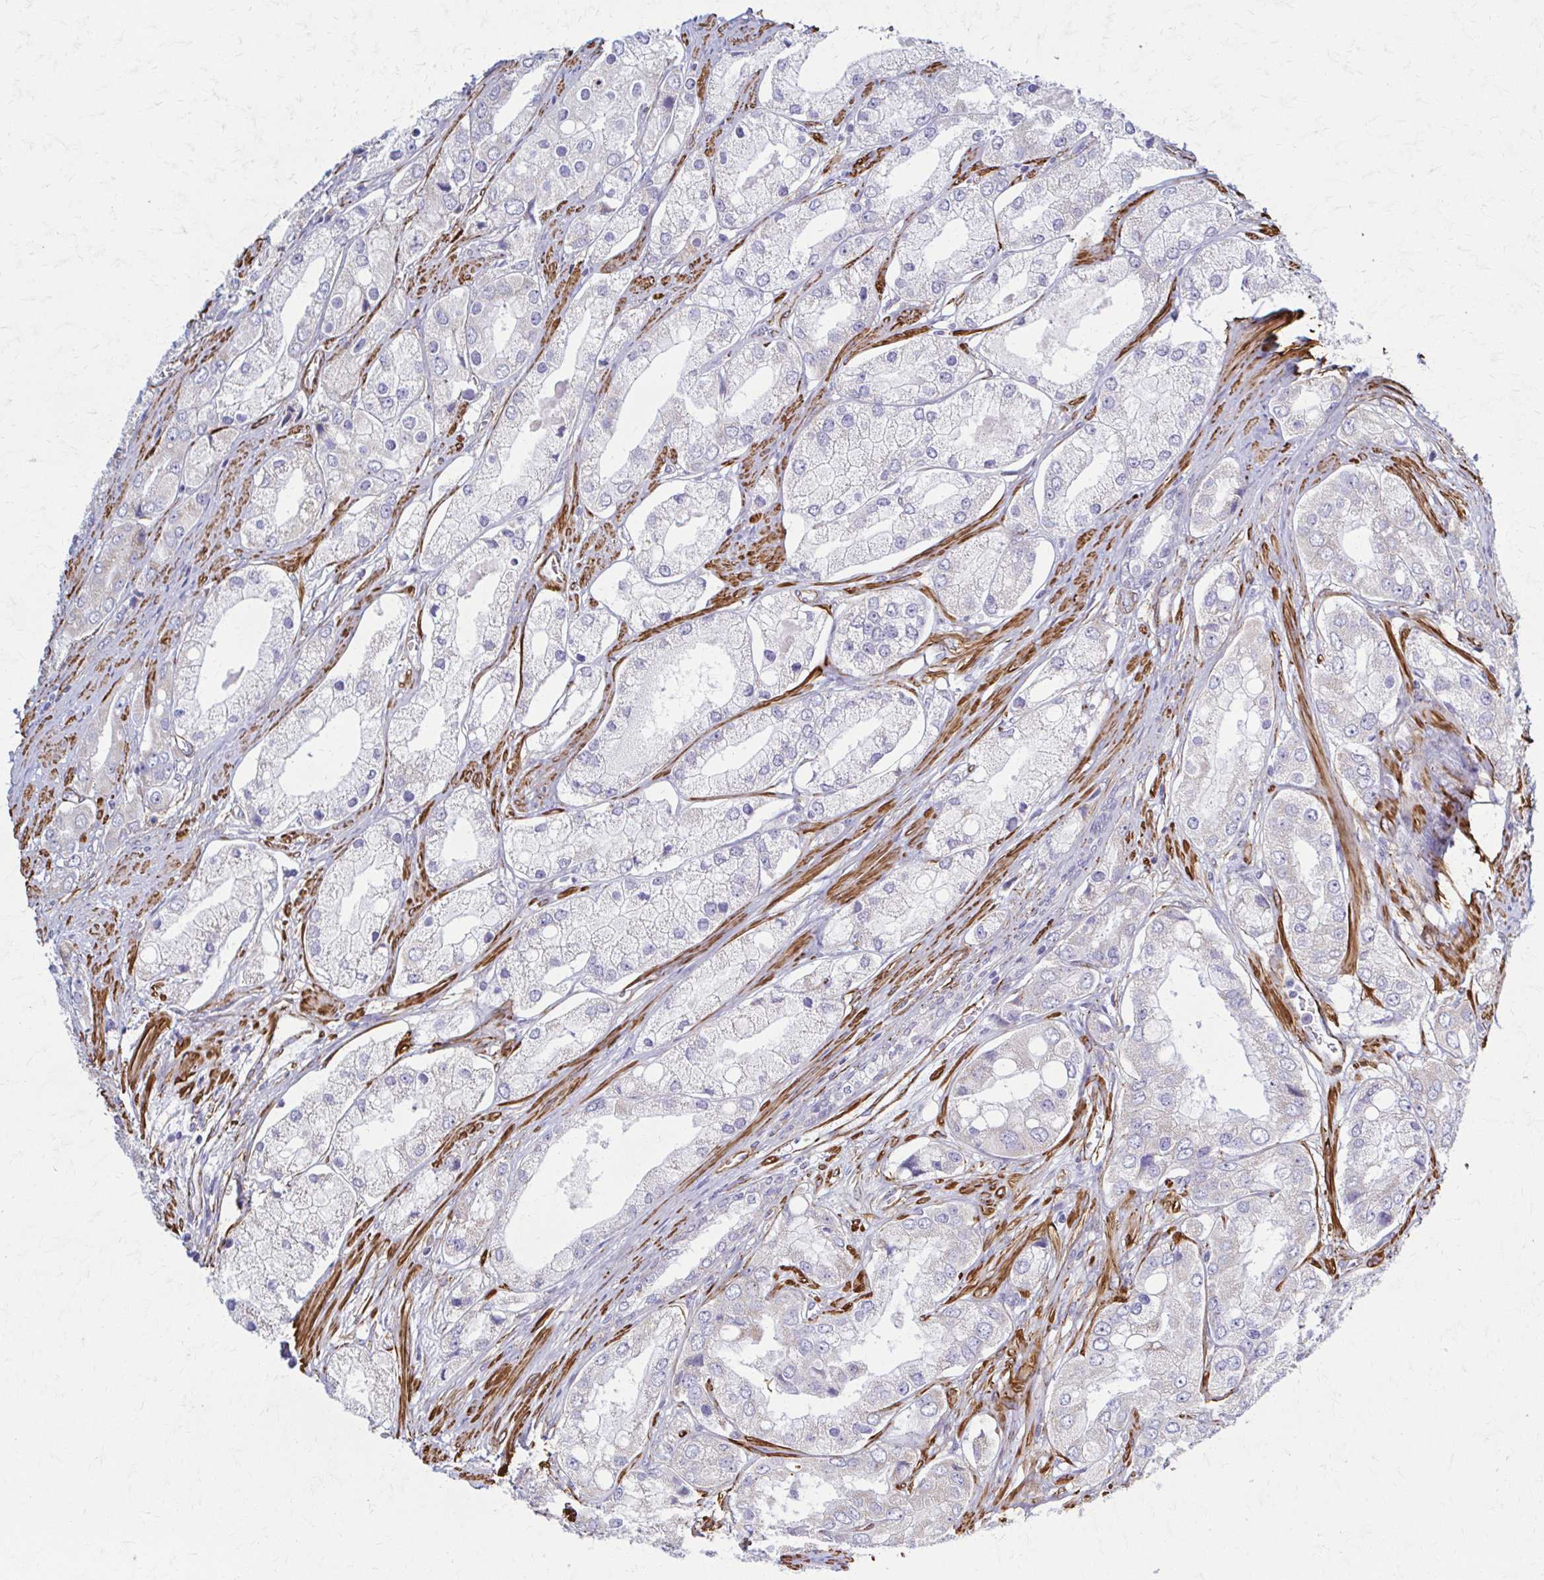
{"staining": {"intensity": "negative", "quantity": "none", "location": "none"}, "tissue": "prostate cancer", "cell_type": "Tumor cells", "image_type": "cancer", "snomed": [{"axis": "morphology", "description": "Adenocarcinoma, Low grade"}, {"axis": "topography", "description": "Prostate"}], "caption": "Prostate cancer was stained to show a protein in brown. There is no significant positivity in tumor cells.", "gene": "TIMMDC1", "patient": {"sex": "male", "age": 69}}